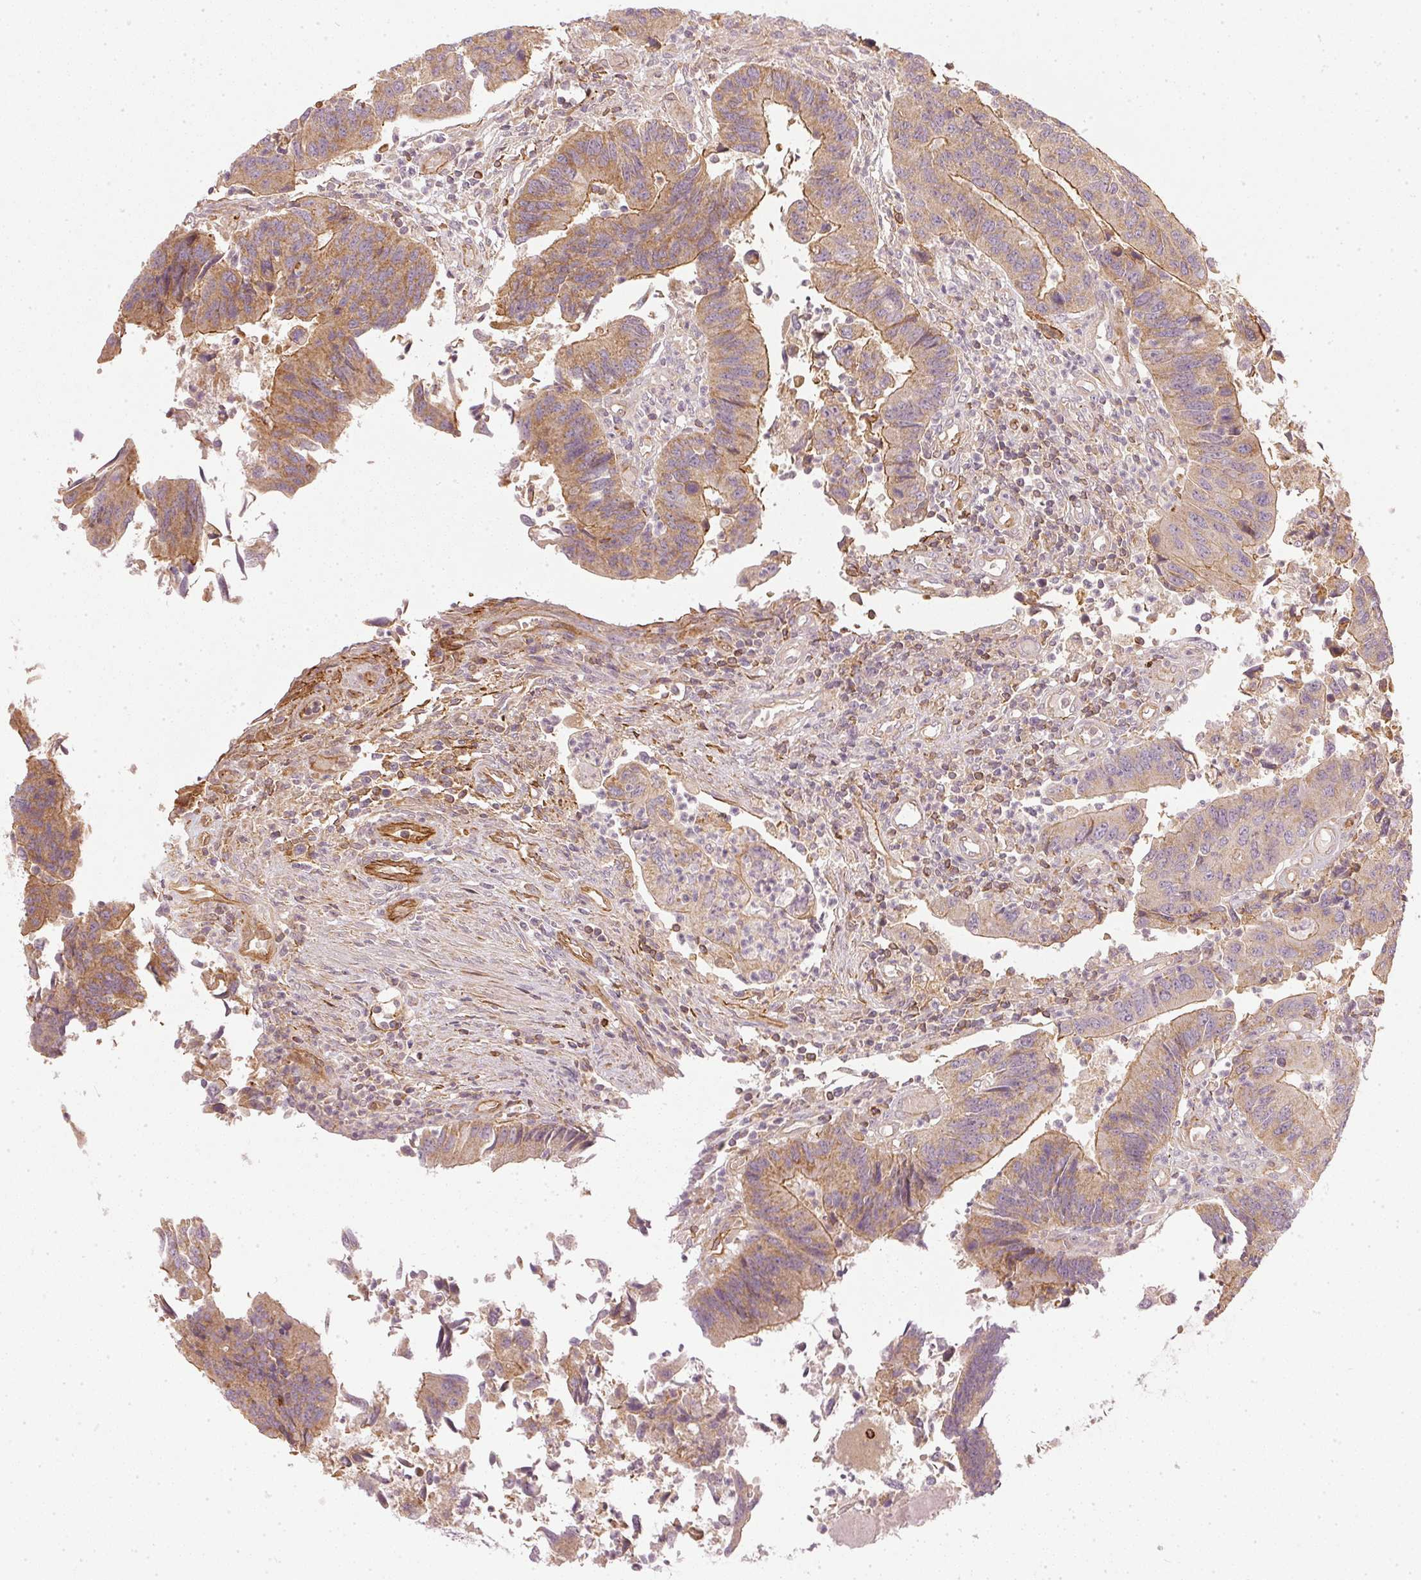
{"staining": {"intensity": "moderate", "quantity": ">75%", "location": "cytoplasmic/membranous"}, "tissue": "colorectal cancer", "cell_type": "Tumor cells", "image_type": "cancer", "snomed": [{"axis": "morphology", "description": "Adenocarcinoma, NOS"}, {"axis": "topography", "description": "Colon"}], "caption": "Immunohistochemical staining of colorectal adenocarcinoma displays medium levels of moderate cytoplasmic/membranous positivity in approximately >75% of tumor cells.", "gene": "NADK2", "patient": {"sex": "female", "age": 67}}